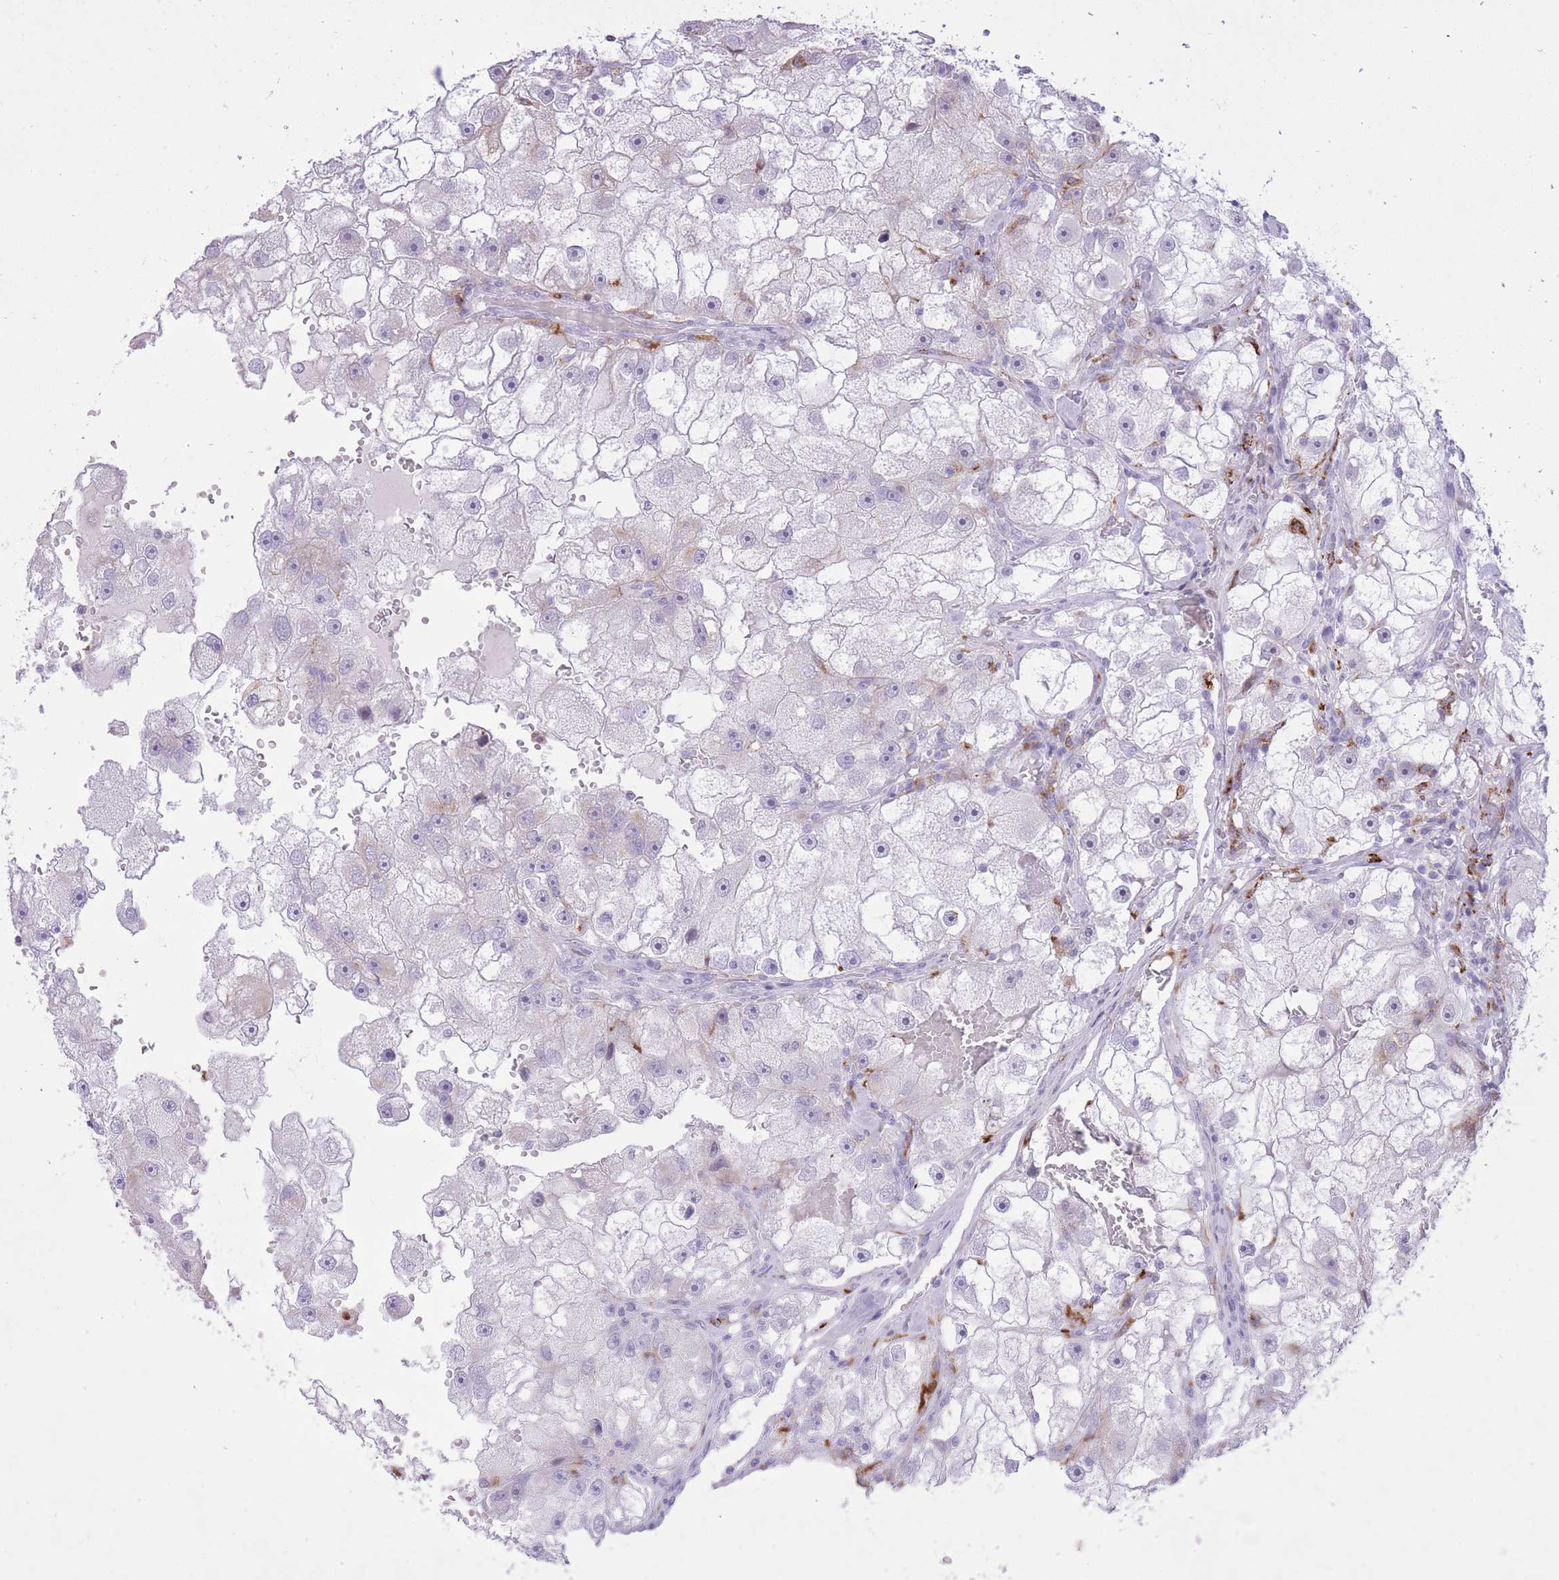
{"staining": {"intensity": "negative", "quantity": "none", "location": "none"}, "tissue": "renal cancer", "cell_type": "Tumor cells", "image_type": "cancer", "snomed": [{"axis": "morphology", "description": "Adenocarcinoma, NOS"}, {"axis": "topography", "description": "Kidney"}], "caption": "Immunohistochemical staining of human adenocarcinoma (renal) displays no significant expression in tumor cells.", "gene": "MEIS3", "patient": {"sex": "male", "age": 63}}